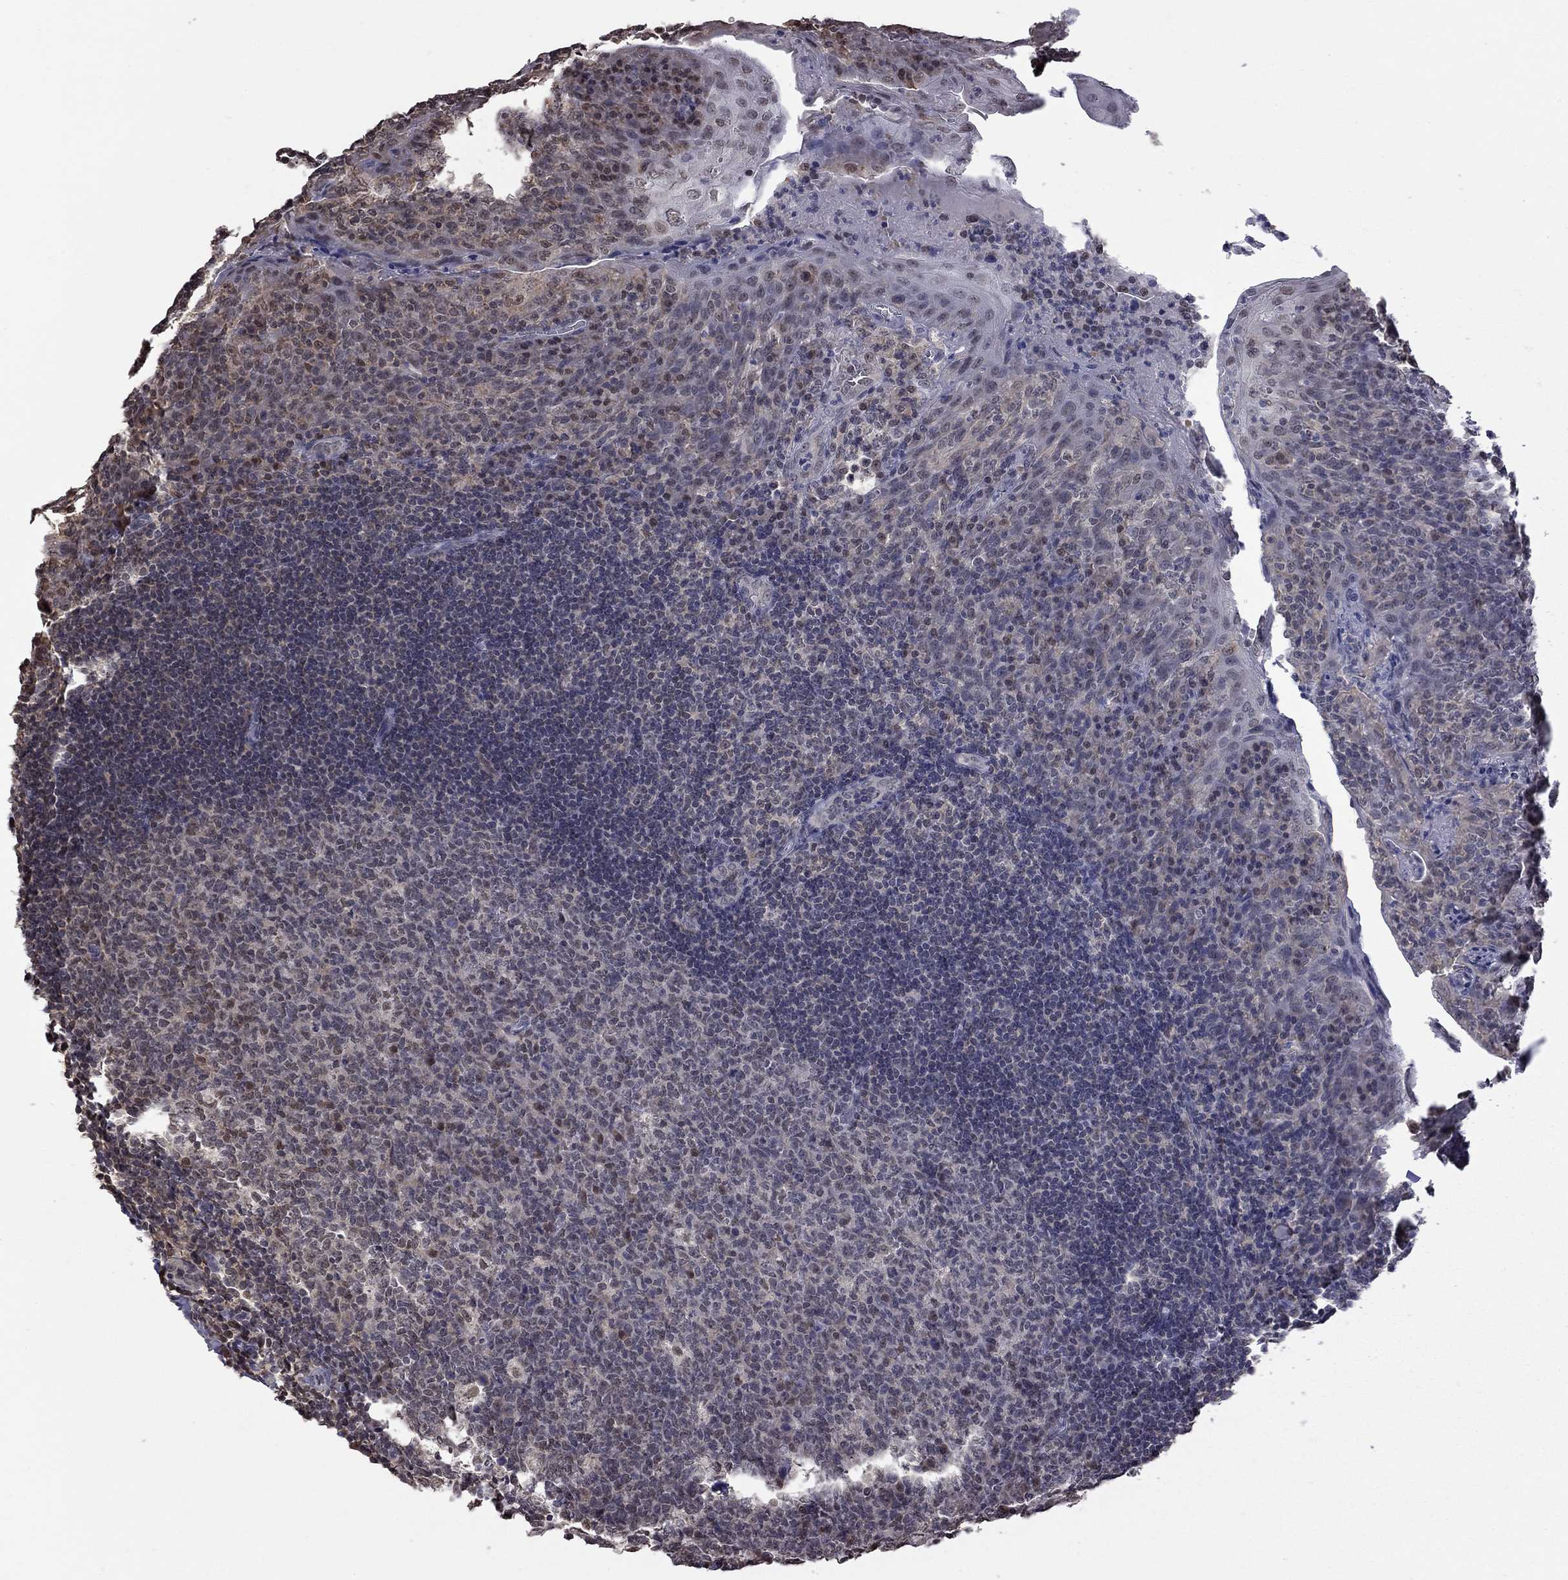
{"staining": {"intensity": "weak", "quantity": "<25%", "location": "nuclear"}, "tissue": "tonsil", "cell_type": "Germinal center cells", "image_type": "normal", "snomed": [{"axis": "morphology", "description": "Normal tissue, NOS"}, {"axis": "topography", "description": "Tonsil"}], "caption": "Immunohistochemistry photomicrograph of benign tonsil: tonsil stained with DAB (3,3'-diaminobenzidine) exhibits no significant protein staining in germinal center cells.", "gene": "RFWD3", "patient": {"sex": "male", "age": 17}}